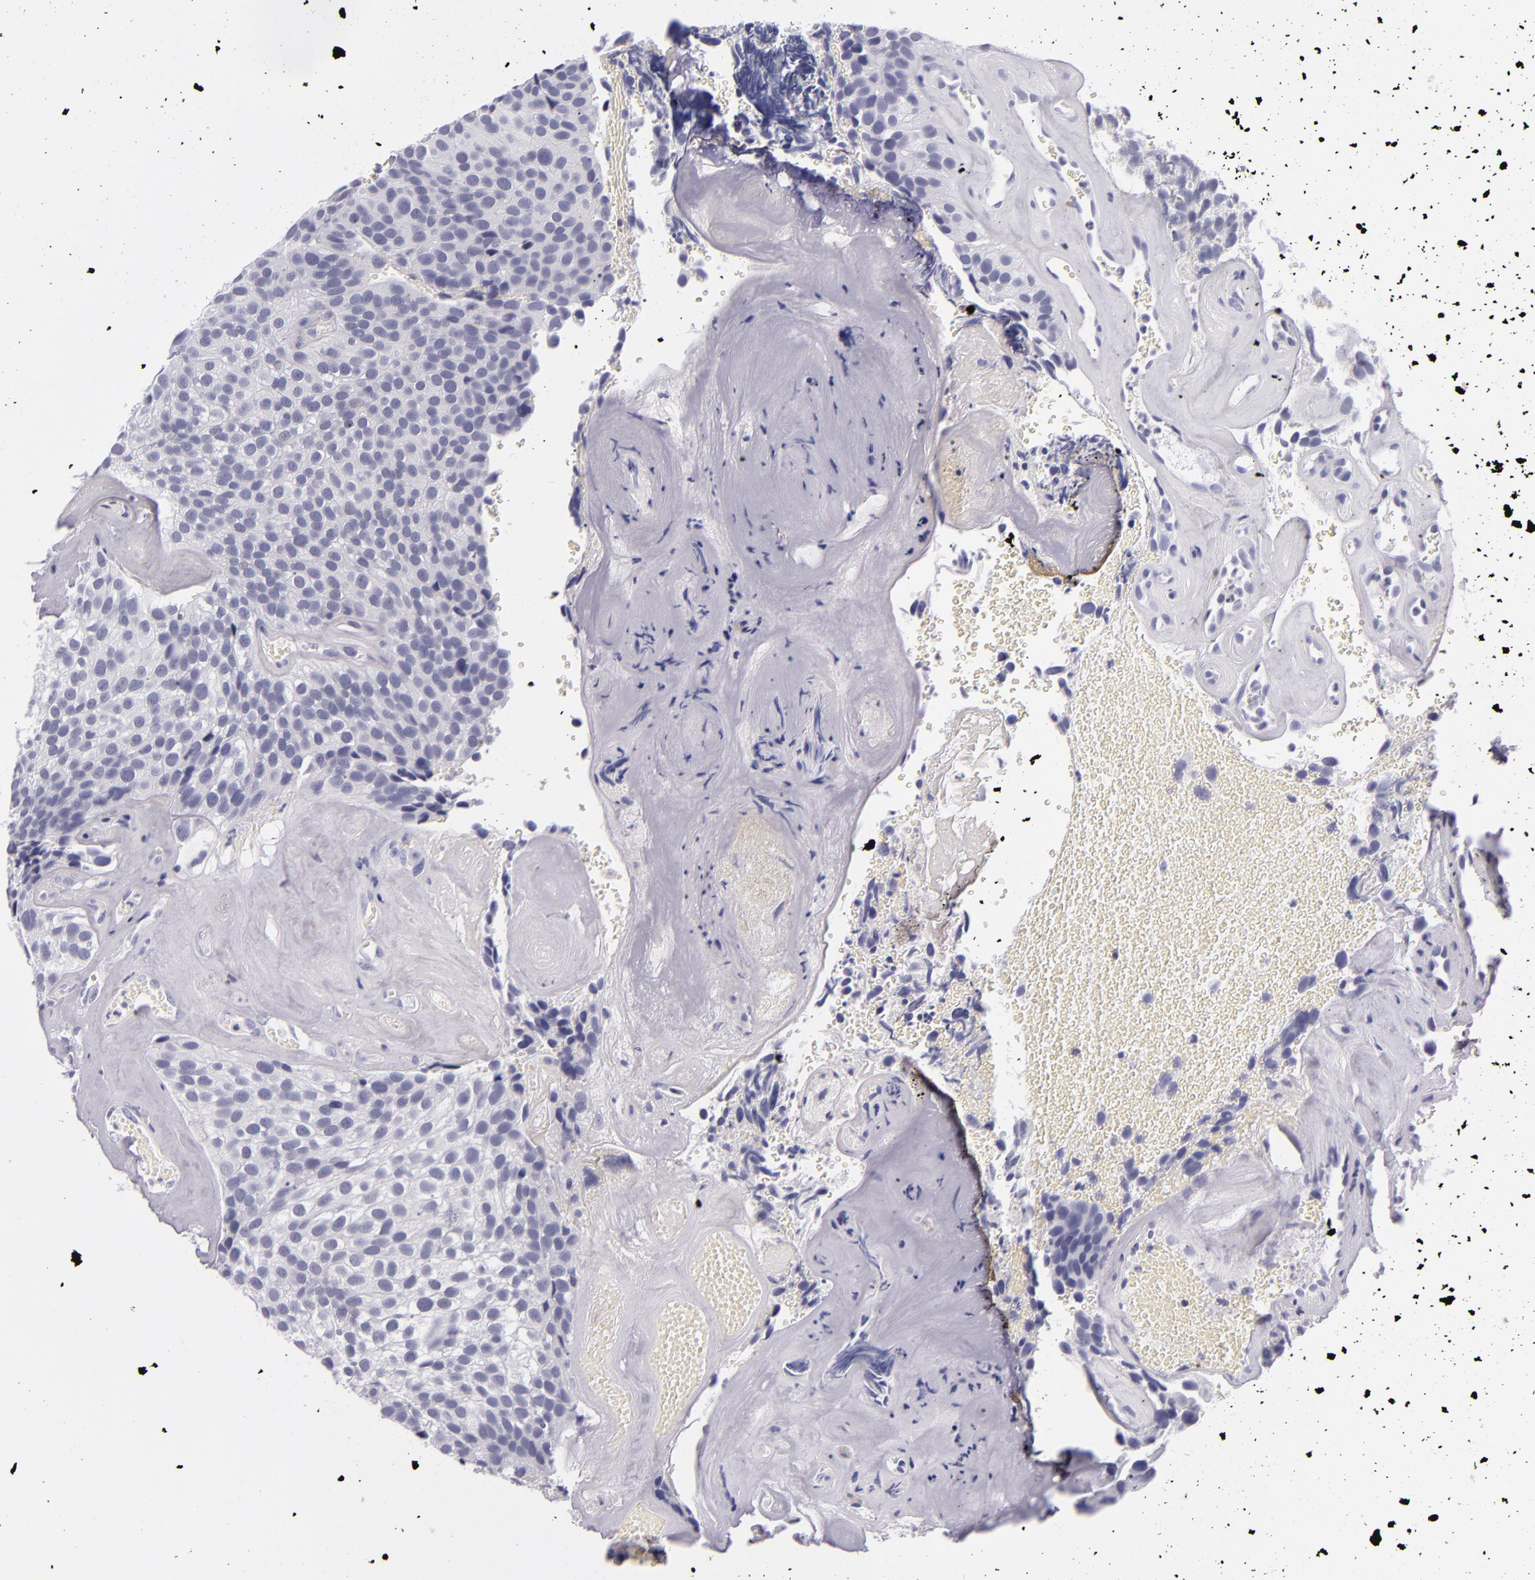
{"staining": {"intensity": "negative", "quantity": "none", "location": "none"}, "tissue": "urothelial cancer", "cell_type": "Tumor cells", "image_type": "cancer", "snomed": [{"axis": "morphology", "description": "Urothelial carcinoma, High grade"}, {"axis": "topography", "description": "Urinary bladder"}], "caption": "A photomicrograph of human urothelial cancer is negative for staining in tumor cells.", "gene": "CD48", "patient": {"sex": "male", "age": 72}}